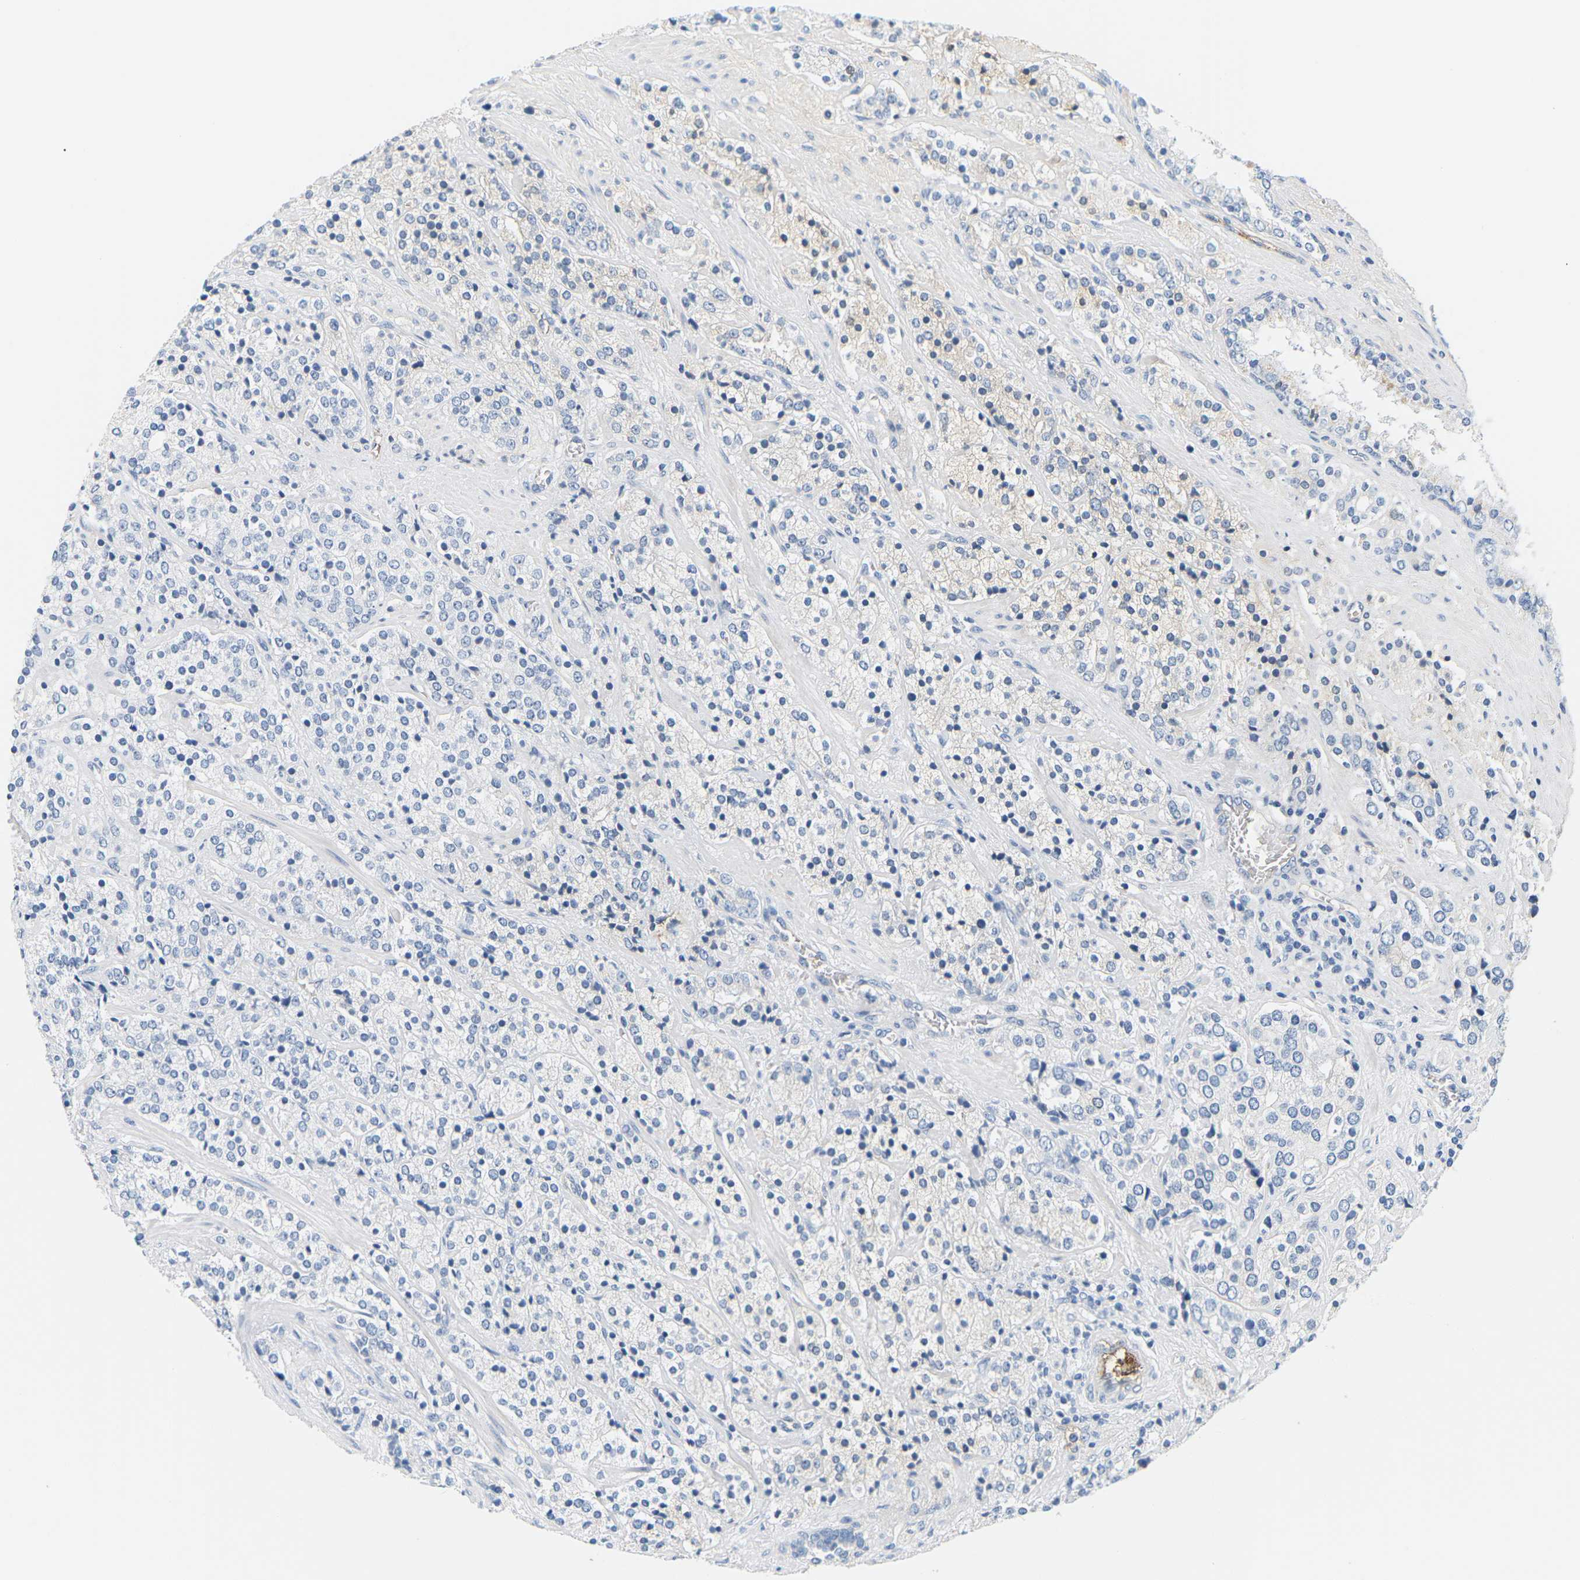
{"staining": {"intensity": "negative", "quantity": "none", "location": "none"}, "tissue": "prostate cancer", "cell_type": "Tumor cells", "image_type": "cancer", "snomed": [{"axis": "morphology", "description": "Adenocarcinoma, High grade"}, {"axis": "topography", "description": "Prostate"}], "caption": "High power microscopy photomicrograph of an immunohistochemistry (IHC) micrograph of prostate high-grade adenocarcinoma, revealing no significant staining in tumor cells.", "gene": "APOB", "patient": {"sex": "male", "age": 71}}